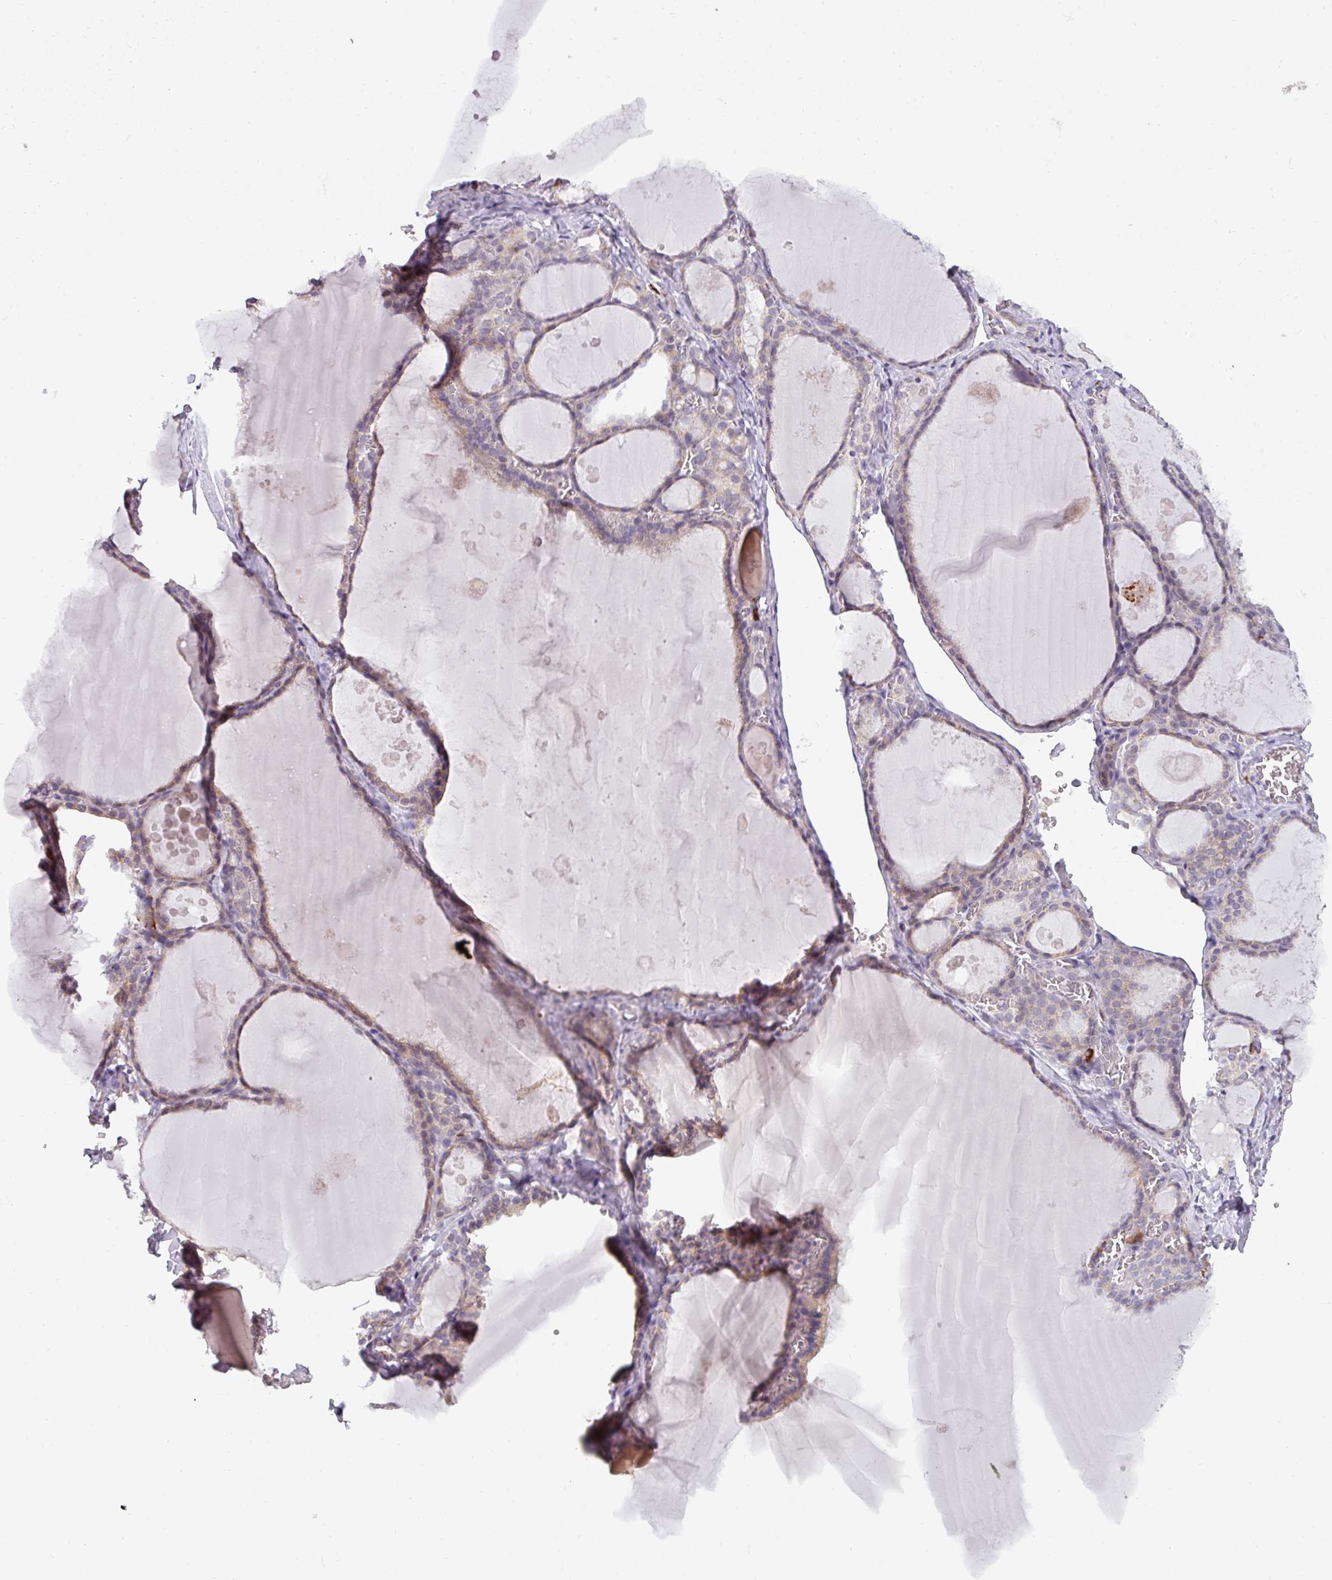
{"staining": {"intensity": "weak", "quantity": "25%-75%", "location": "cytoplasmic/membranous"}, "tissue": "thyroid gland", "cell_type": "Glandular cells", "image_type": "normal", "snomed": [{"axis": "morphology", "description": "Normal tissue, NOS"}, {"axis": "topography", "description": "Thyroid gland"}], "caption": "Immunohistochemistry photomicrograph of normal thyroid gland stained for a protein (brown), which shows low levels of weak cytoplasmic/membranous expression in about 25%-75% of glandular cells.", "gene": "C2orf68", "patient": {"sex": "male", "age": 56}}